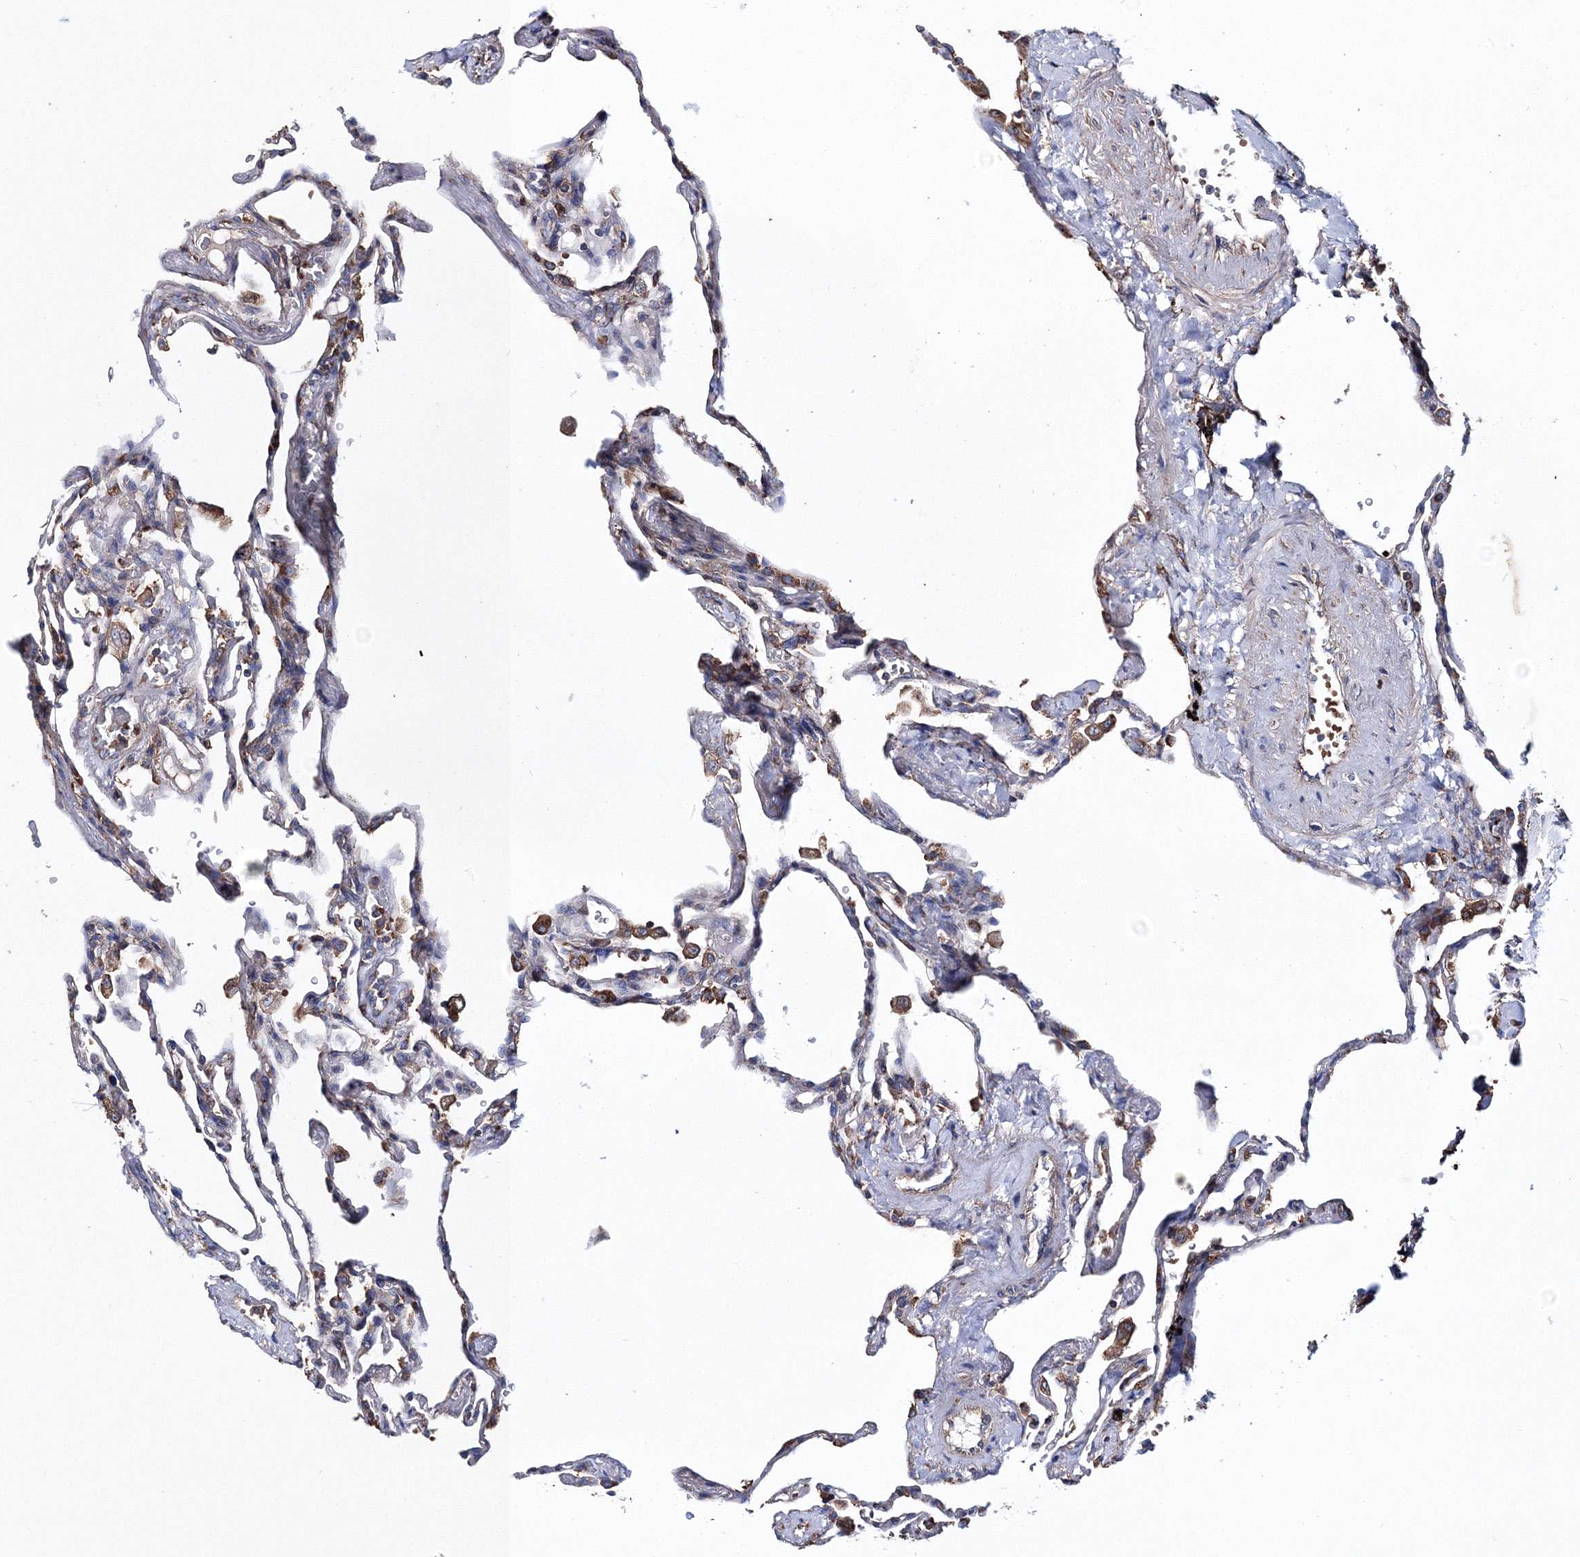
{"staining": {"intensity": "negative", "quantity": "none", "location": "none"}, "tissue": "lung", "cell_type": "Alveolar cells", "image_type": "normal", "snomed": [{"axis": "morphology", "description": "Normal tissue, NOS"}, {"axis": "topography", "description": "Lung"}], "caption": "Immunohistochemistry histopathology image of unremarkable human lung stained for a protein (brown), which reveals no staining in alveolar cells. (DAB (3,3'-diaminobenzidine) IHC, high magnification).", "gene": "VPS8", "patient": {"sex": "male", "age": 59}}